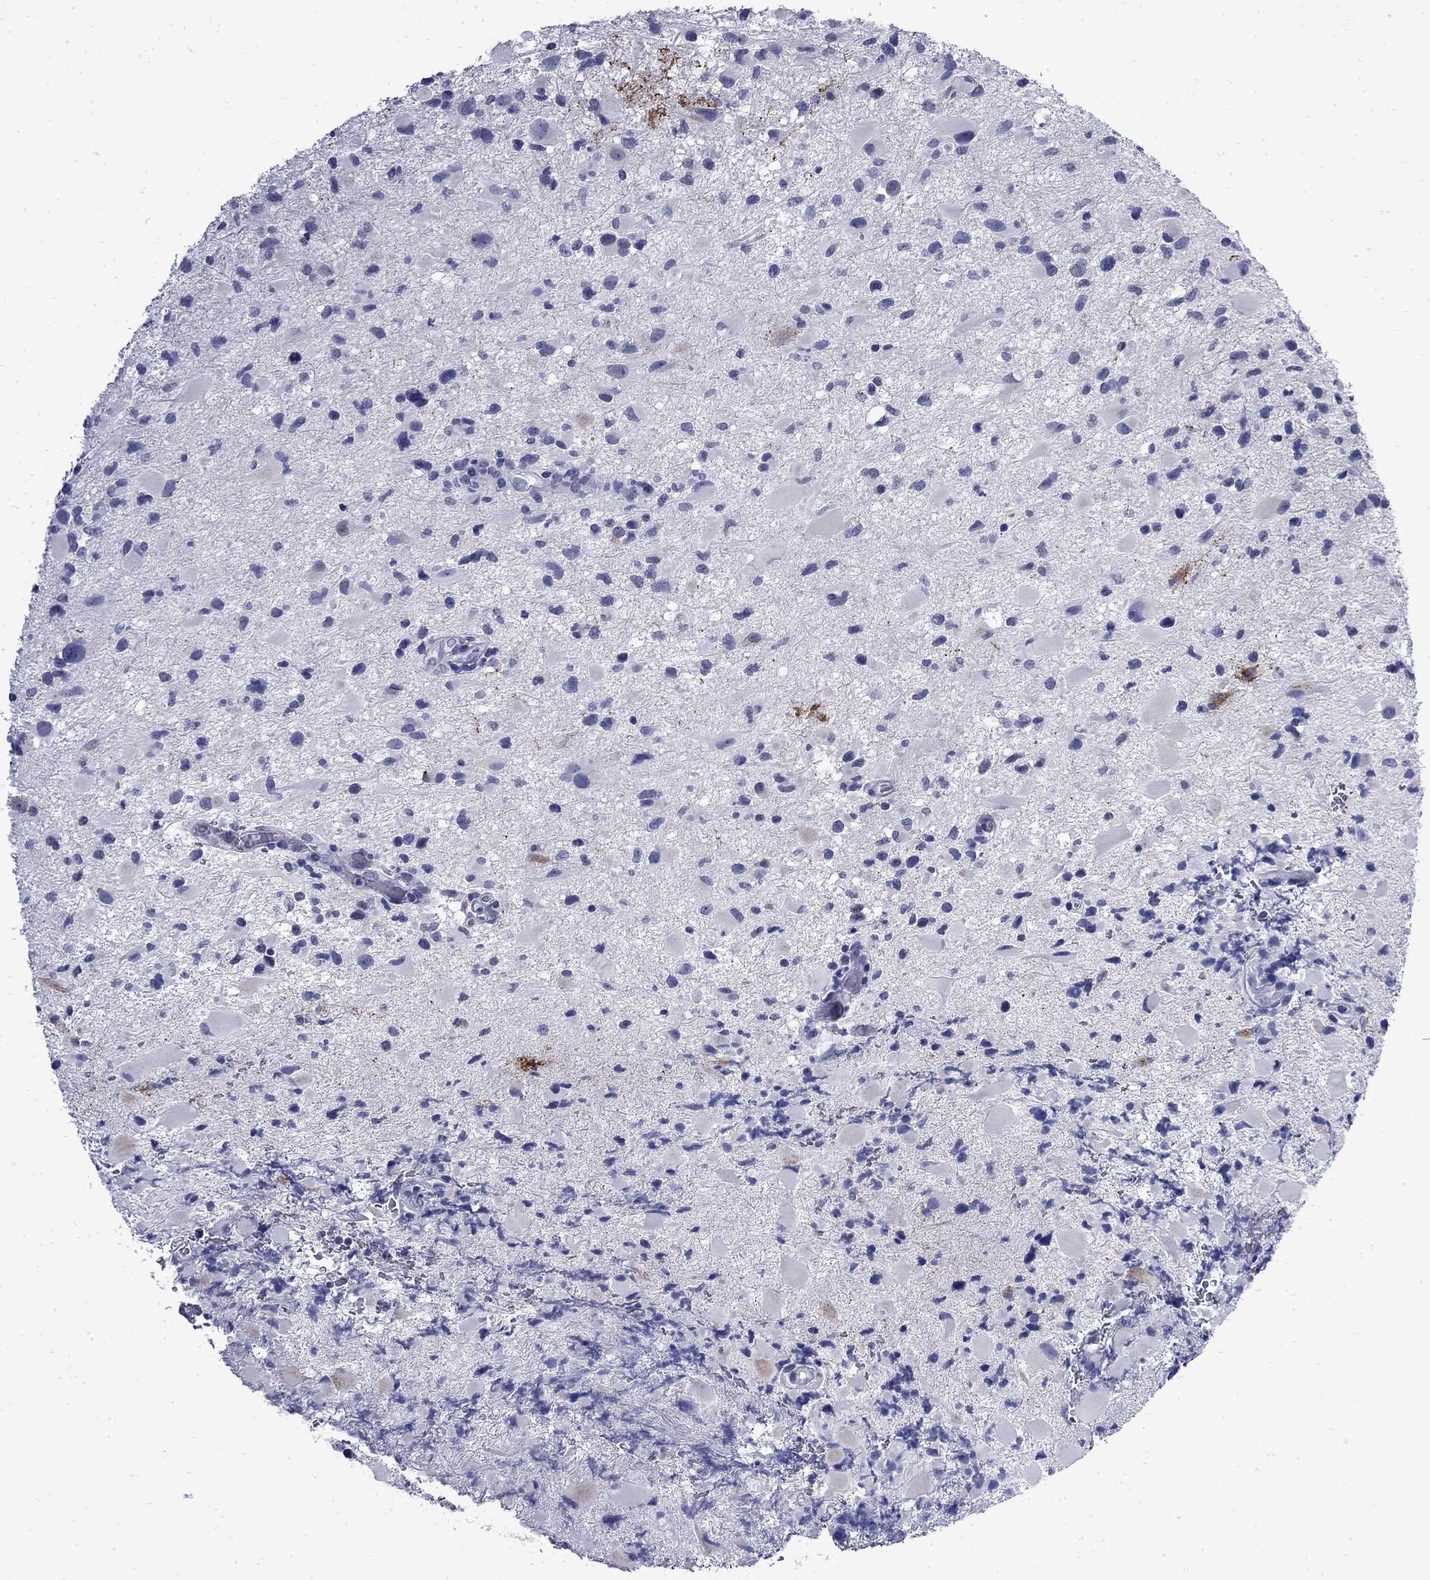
{"staining": {"intensity": "negative", "quantity": "none", "location": "none"}, "tissue": "glioma", "cell_type": "Tumor cells", "image_type": "cancer", "snomed": [{"axis": "morphology", "description": "Glioma, malignant, Low grade"}, {"axis": "topography", "description": "Brain"}], "caption": "This photomicrograph is of glioma stained with immunohistochemistry (IHC) to label a protein in brown with the nuclei are counter-stained blue. There is no positivity in tumor cells.", "gene": "MGARP", "patient": {"sex": "female", "age": 32}}